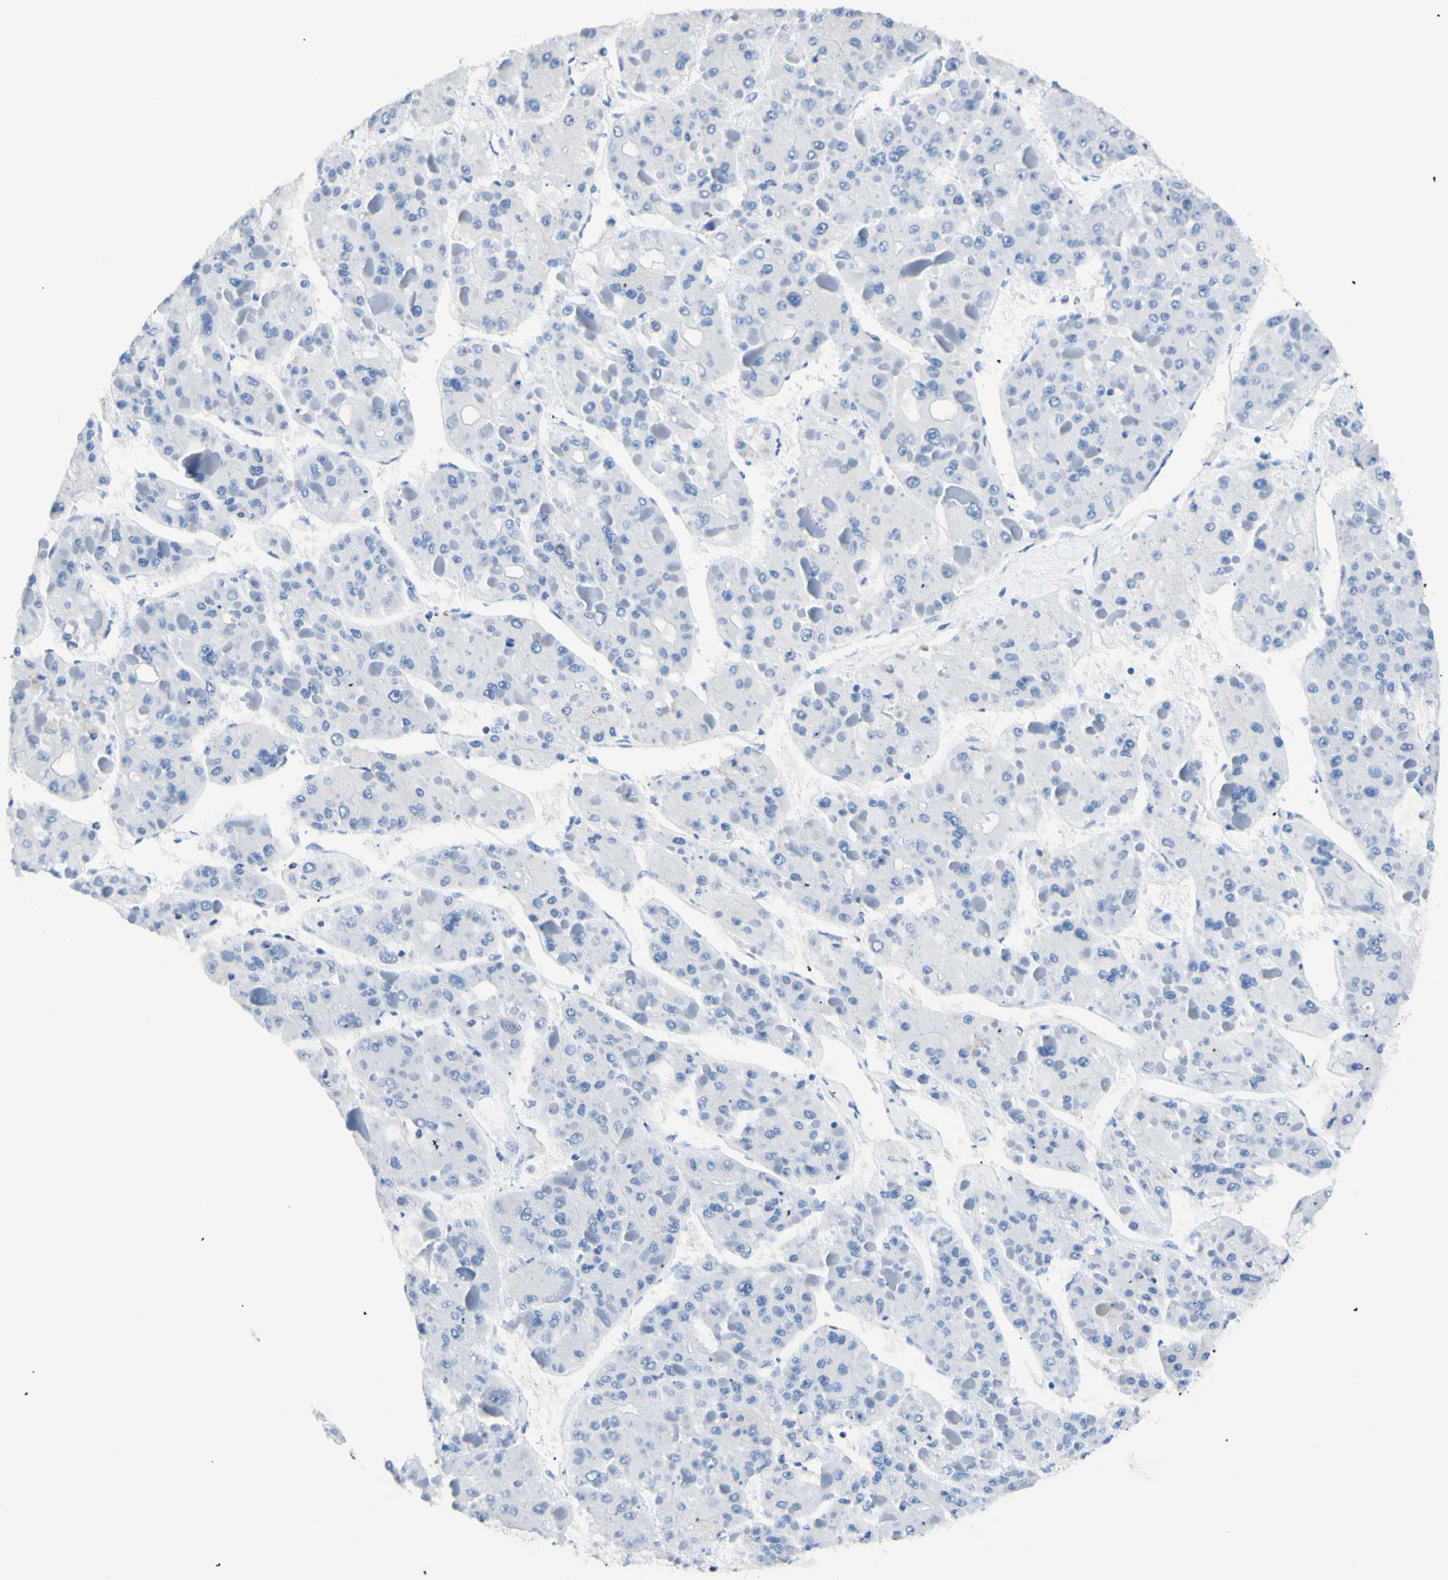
{"staining": {"intensity": "negative", "quantity": "none", "location": "none"}, "tissue": "liver cancer", "cell_type": "Tumor cells", "image_type": "cancer", "snomed": [{"axis": "morphology", "description": "Carcinoma, Hepatocellular, NOS"}, {"axis": "topography", "description": "Liver"}], "caption": "IHC image of human liver hepatocellular carcinoma stained for a protein (brown), which demonstrates no positivity in tumor cells.", "gene": "HPCA", "patient": {"sex": "female", "age": 73}}